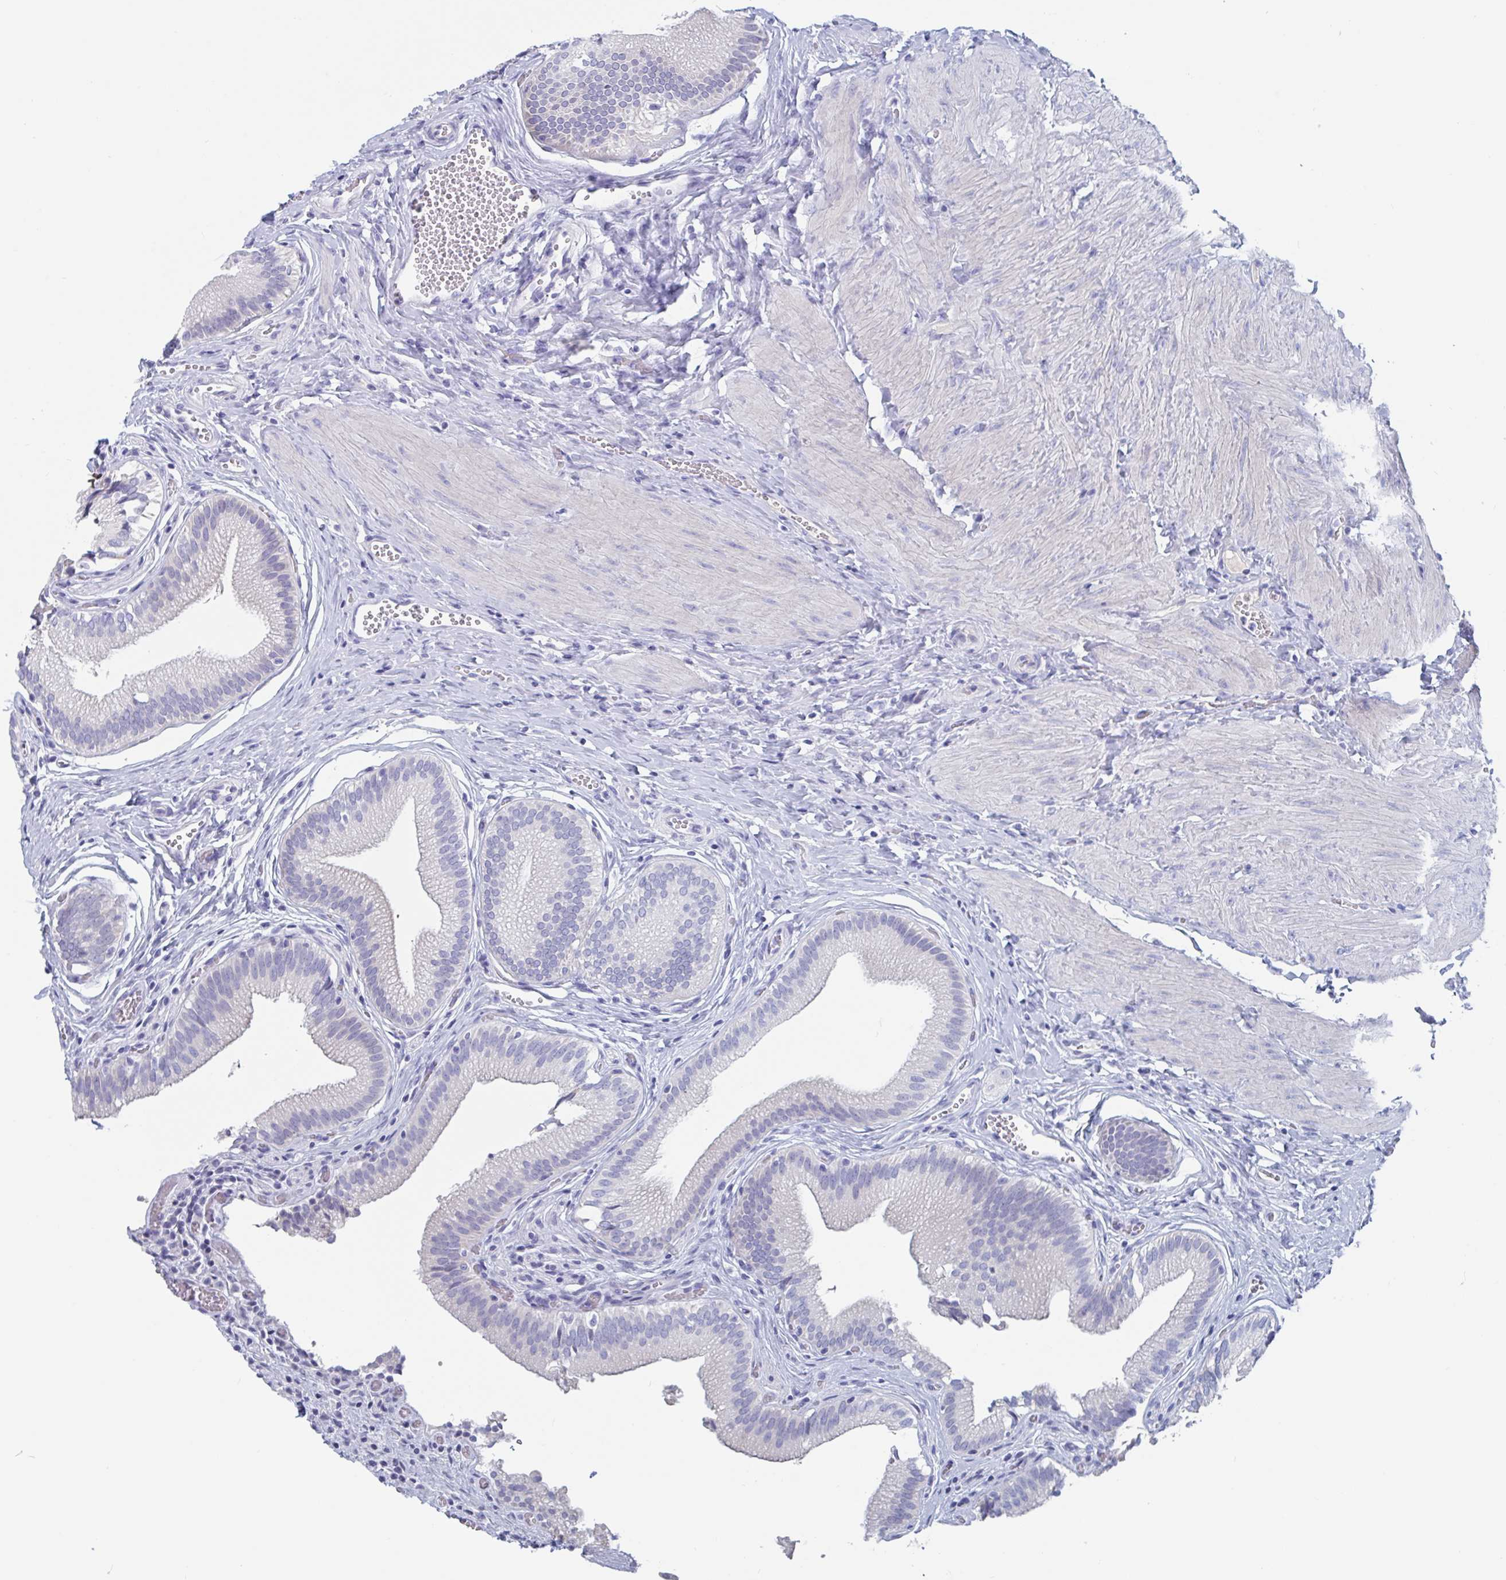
{"staining": {"intensity": "negative", "quantity": "none", "location": "none"}, "tissue": "gallbladder", "cell_type": "Glandular cells", "image_type": "normal", "snomed": [{"axis": "morphology", "description": "Normal tissue, NOS"}, {"axis": "topography", "description": "Gallbladder"}, {"axis": "topography", "description": "Peripheral nerve tissue"}], "caption": "Immunohistochemical staining of normal gallbladder demonstrates no significant positivity in glandular cells. The staining is performed using DAB brown chromogen with nuclei counter-stained in using hematoxylin.", "gene": "DPEP3", "patient": {"sex": "male", "age": 17}}